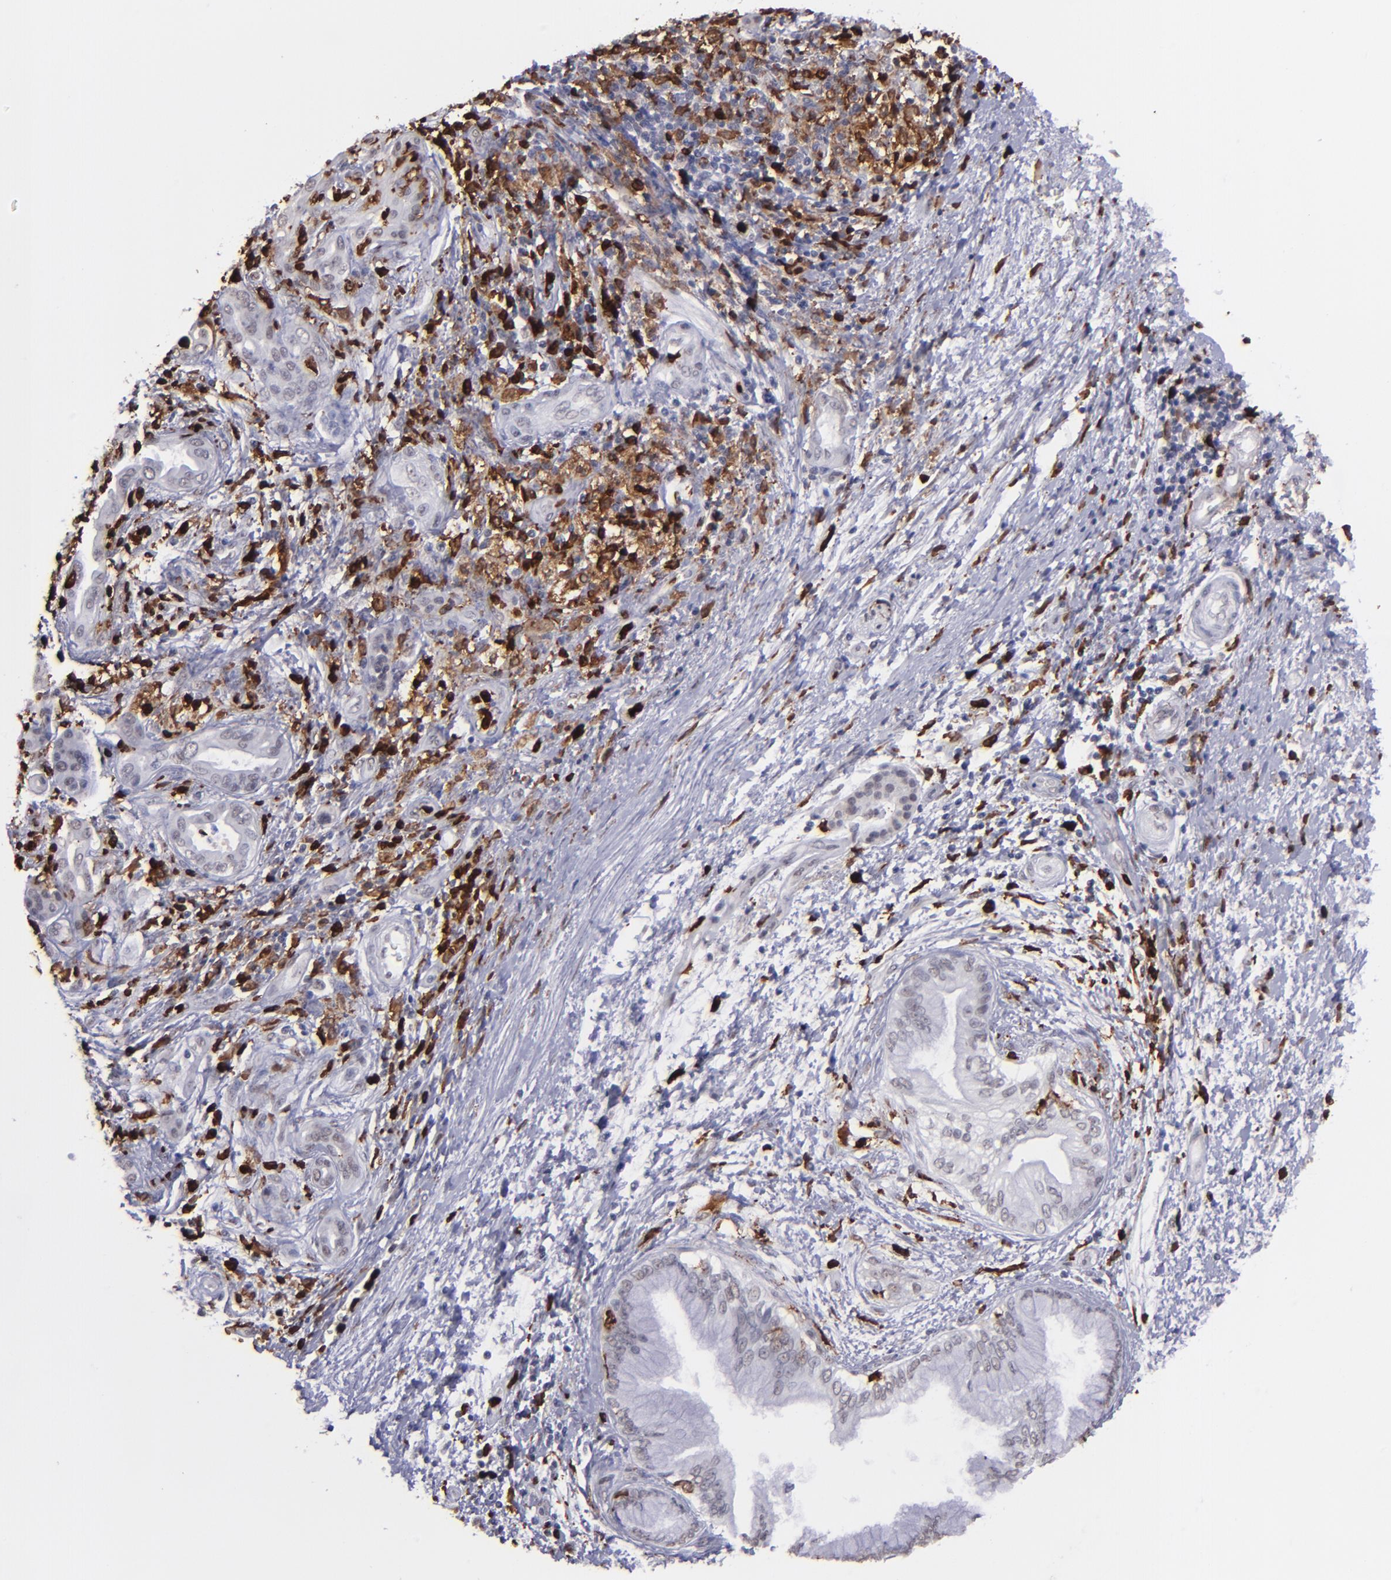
{"staining": {"intensity": "negative", "quantity": "none", "location": "none"}, "tissue": "pancreatic cancer", "cell_type": "Tumor cells", "image_type": "cancer", "snomed": [{"axis": "morphology", "description": "Adenocarcinoma, NOS"}, {"axis": "topography", "description": "Pancreas"}], "caption": "Immunohistochemical staining of human pancreatic cancer (adenocarcinoma) shows no significant expression in tumor cells. (Brightfield microscopy of DAB (3,3'-diaminobenzidine) IHC at high magnification).", "gene": "NCF2", "patient": {"sex": "female", "age": 70}}